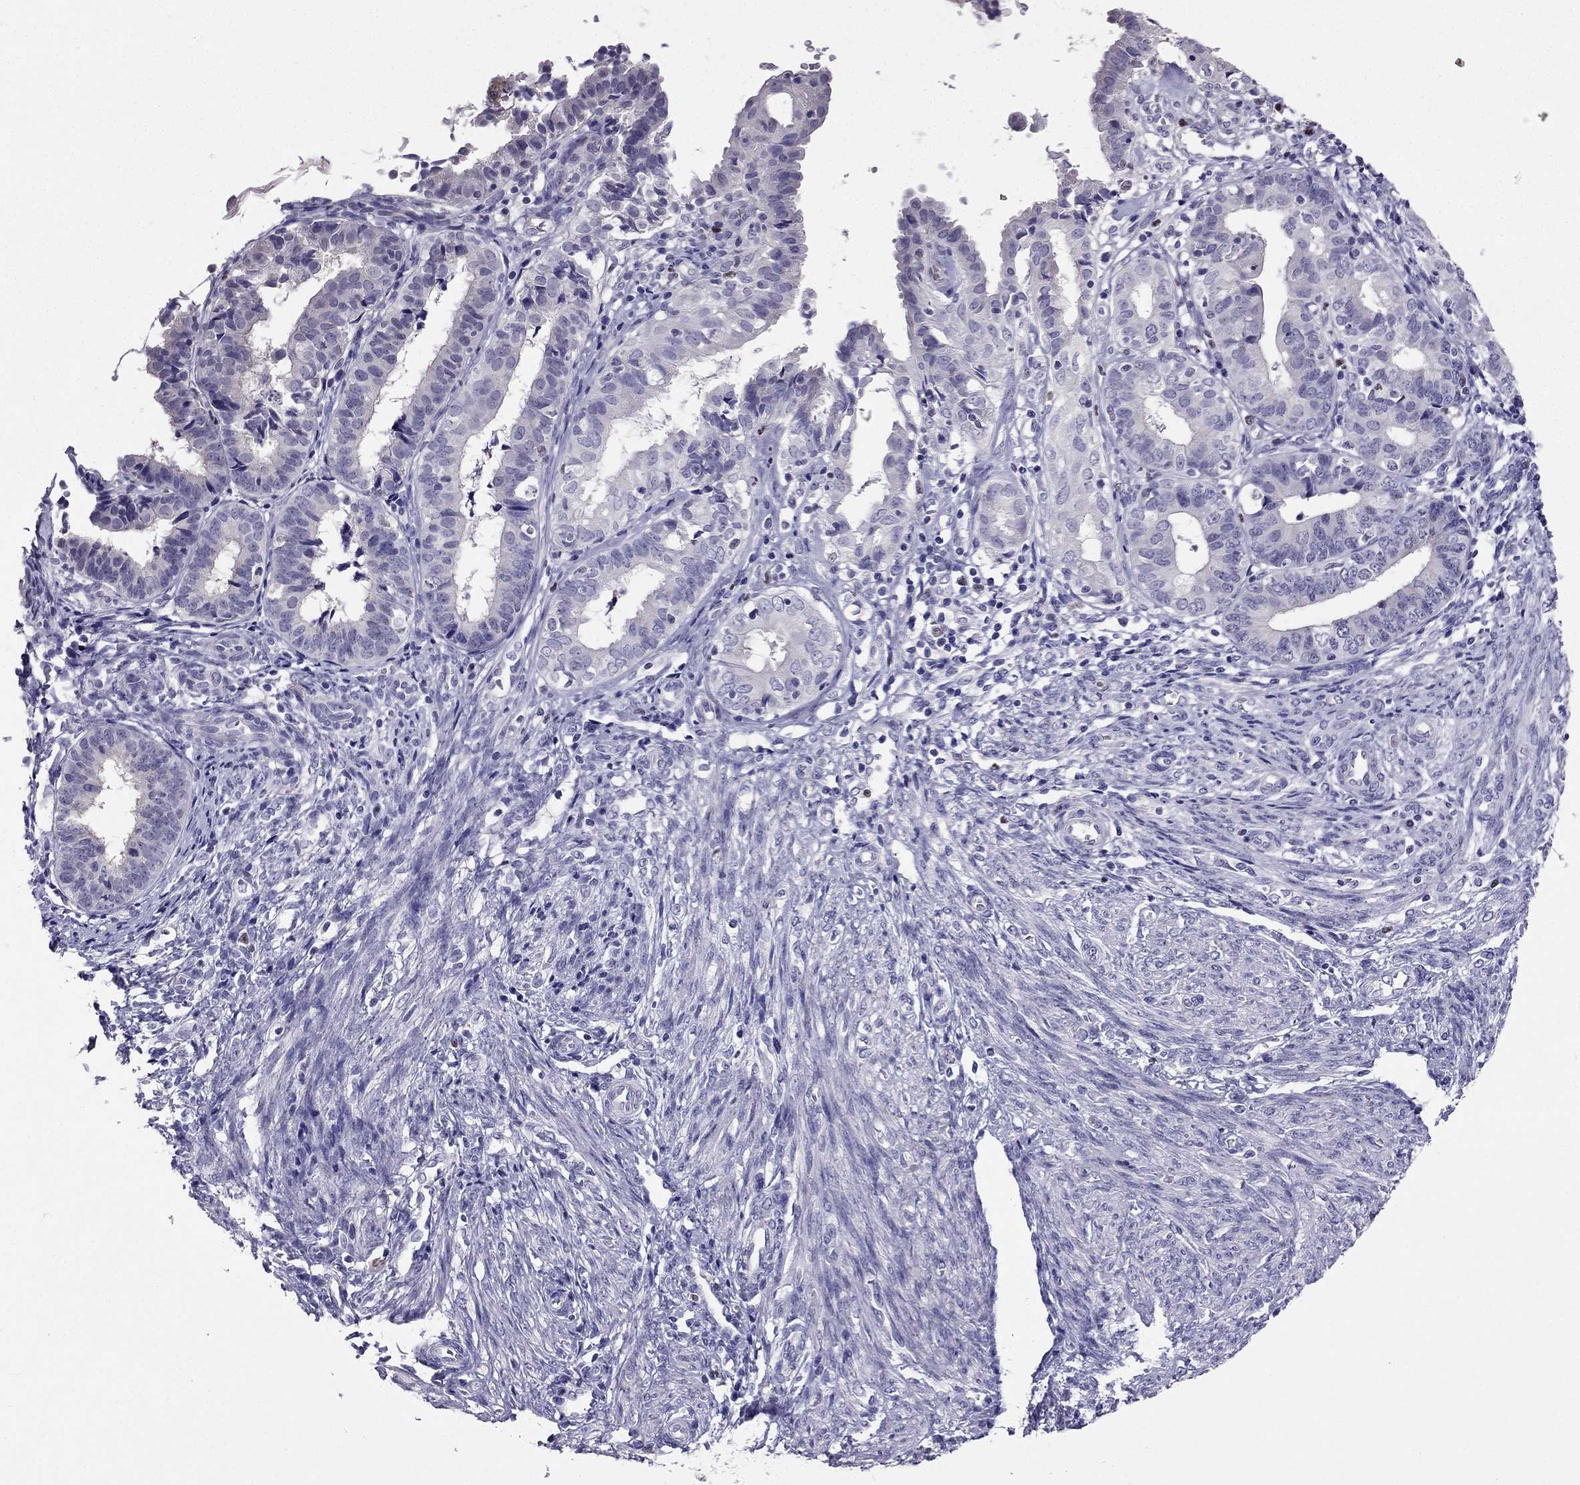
{"staining": {"intensity": "negative", "quantity": "none", "location": "none"}, "tissue": "endometrial cancer", "cell_type": "Tumor cells", "image_type": "cancer", "snomed": [{"axis": "morphology", "description": "Adenocarcinoma, NOS"}, {"axis": "topography", "description": "Endometrium"}], "caption": "Immunohistochemistry (IHC) image of neoplastic tissue: adenocarcinoma (endometrial) stained with DAB (3,3'-diaminobenzidine) exhibits no significant protein staining in tumor cells. (DAB immunohistochemistry with hematoxylin counter stain).", "gene": "ARID3A", "patient": {"sex": "female", "age": 68}}